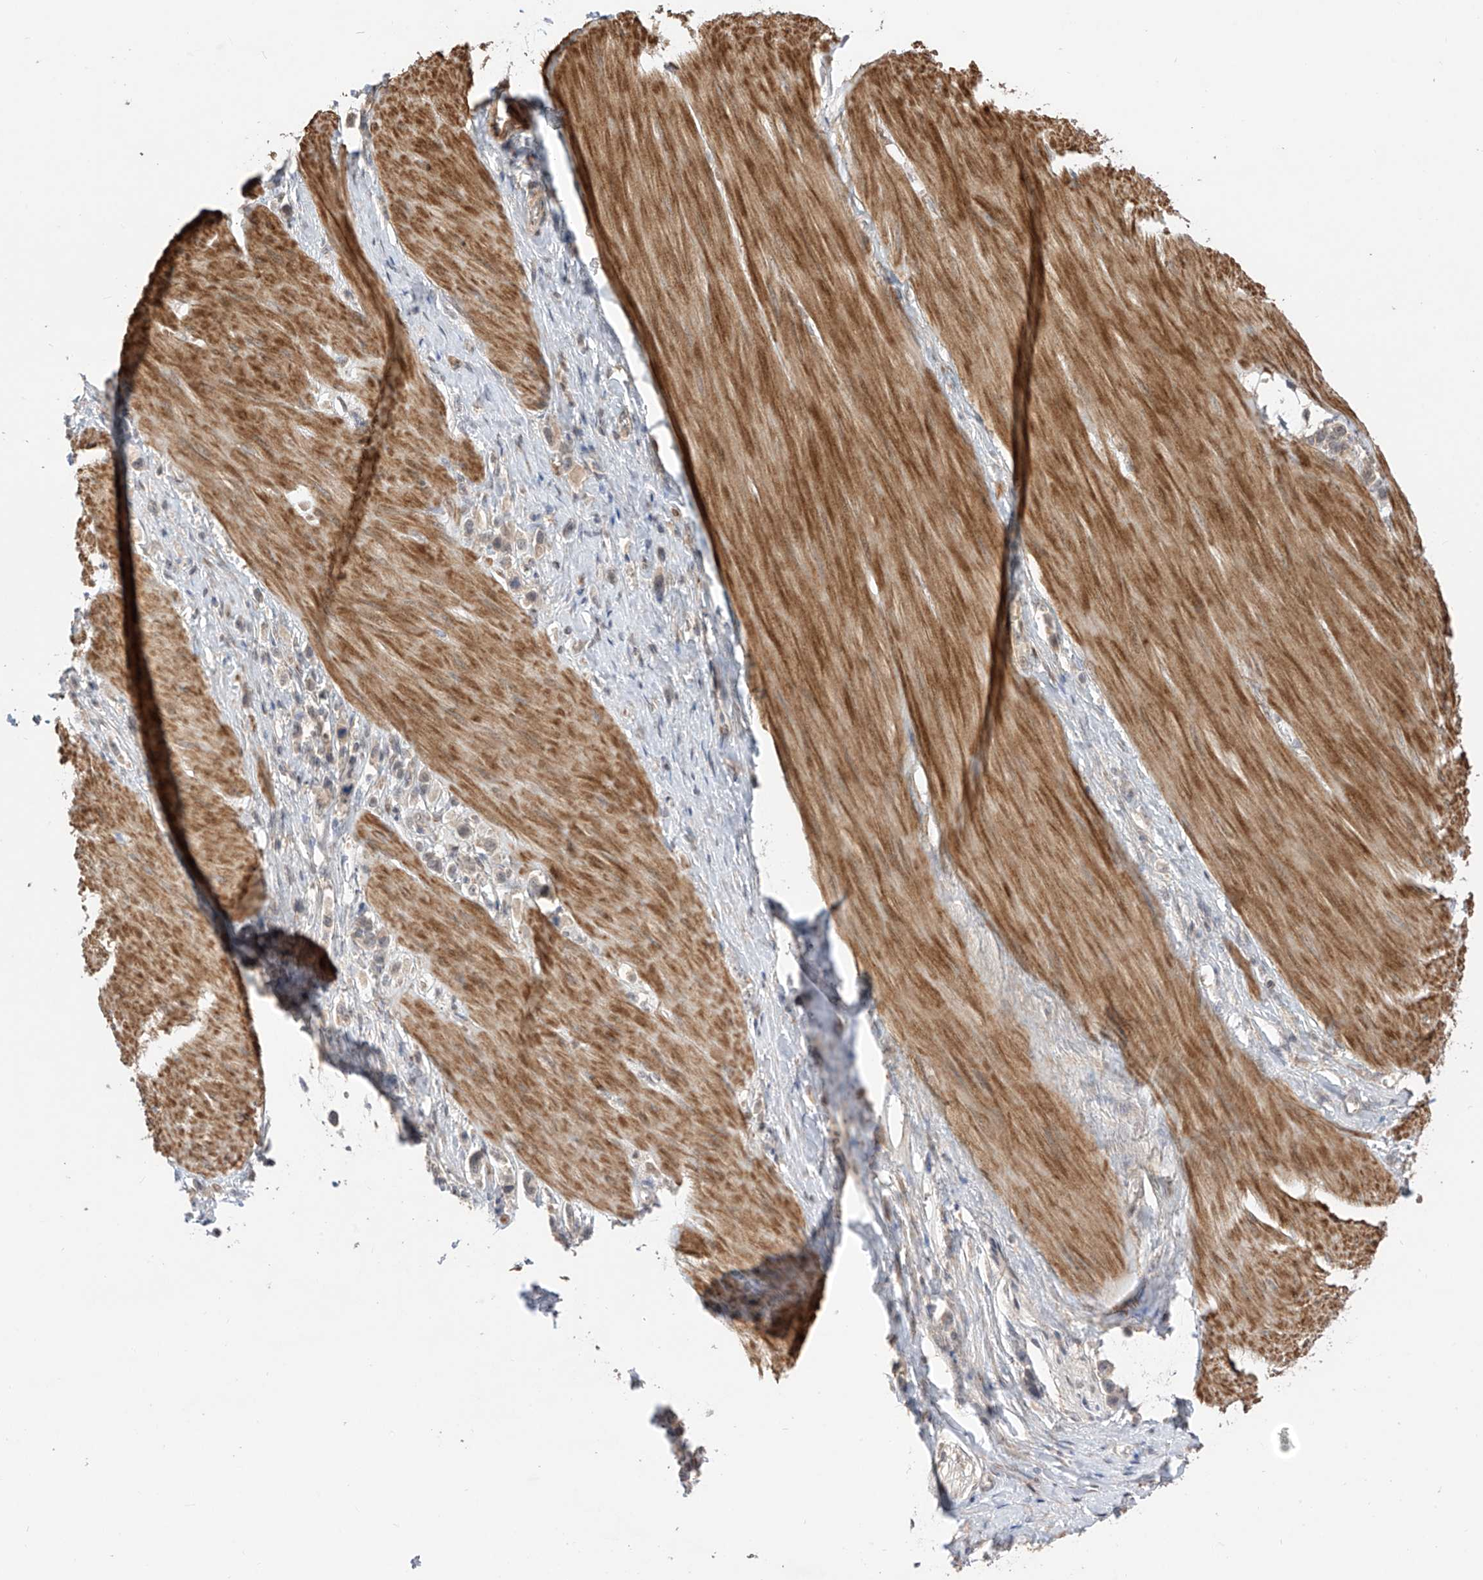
{"staining": {"intensity": "weak", "quantity": "<25%", "location": "cytoplasmic/membranous"}, "tissue": "stomach cancer", "cell_type": "Tumor cells", "image_type": "cancer", "snomed": [{"axis": "morphology", "description": "Adenocarcinoma, NOS"}, {"axis": "topography", "description": "Stomach"}], "caption": "An immunohistochemistry (IHC) histopathology image of stomach cancer is shown. There is no staining in tumor cells of stomach cancer.", "gene": "LATS1", "patient": {"sex": "female", "age": 65}}